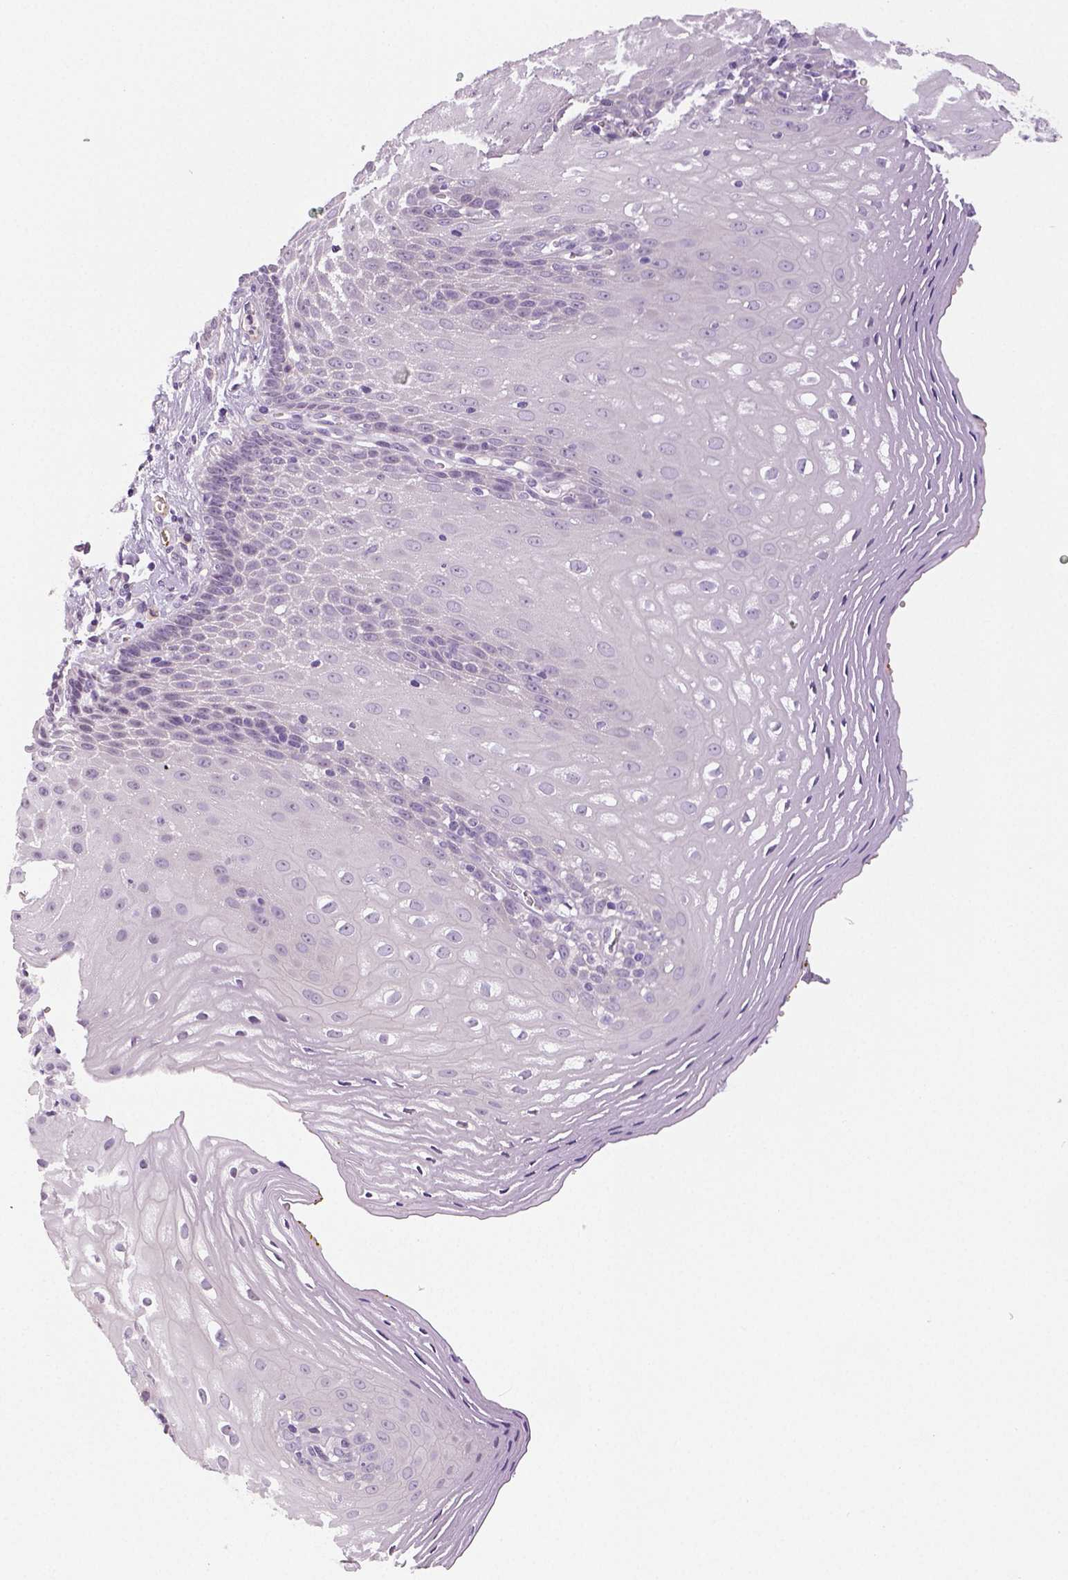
{"staining": {"intensity": "negative", "quantity": "none", "location": "none"}, "tissue": "esophagus", "cell_type": "Squamous epithelial cells", "image_type": "normal", "snomed": [{"axis": "morphology", "description": "Normal tissue, NOS"}, {"axis": "topography", "description": "Esophagus"}], "caption": "A high-resolution histopathology image shows immunohistochemistry staining of unremarkable esophagus, which displays no significant positivity in squamous epithelial cells. (DAB (3,3'-diaminobenzidine) immunohistochemistry (IHC) visualized using brightfield microscopy, high magnification).", "gene": "ENSG00000250349", "patient": {"sex": "female", "age": 68}}